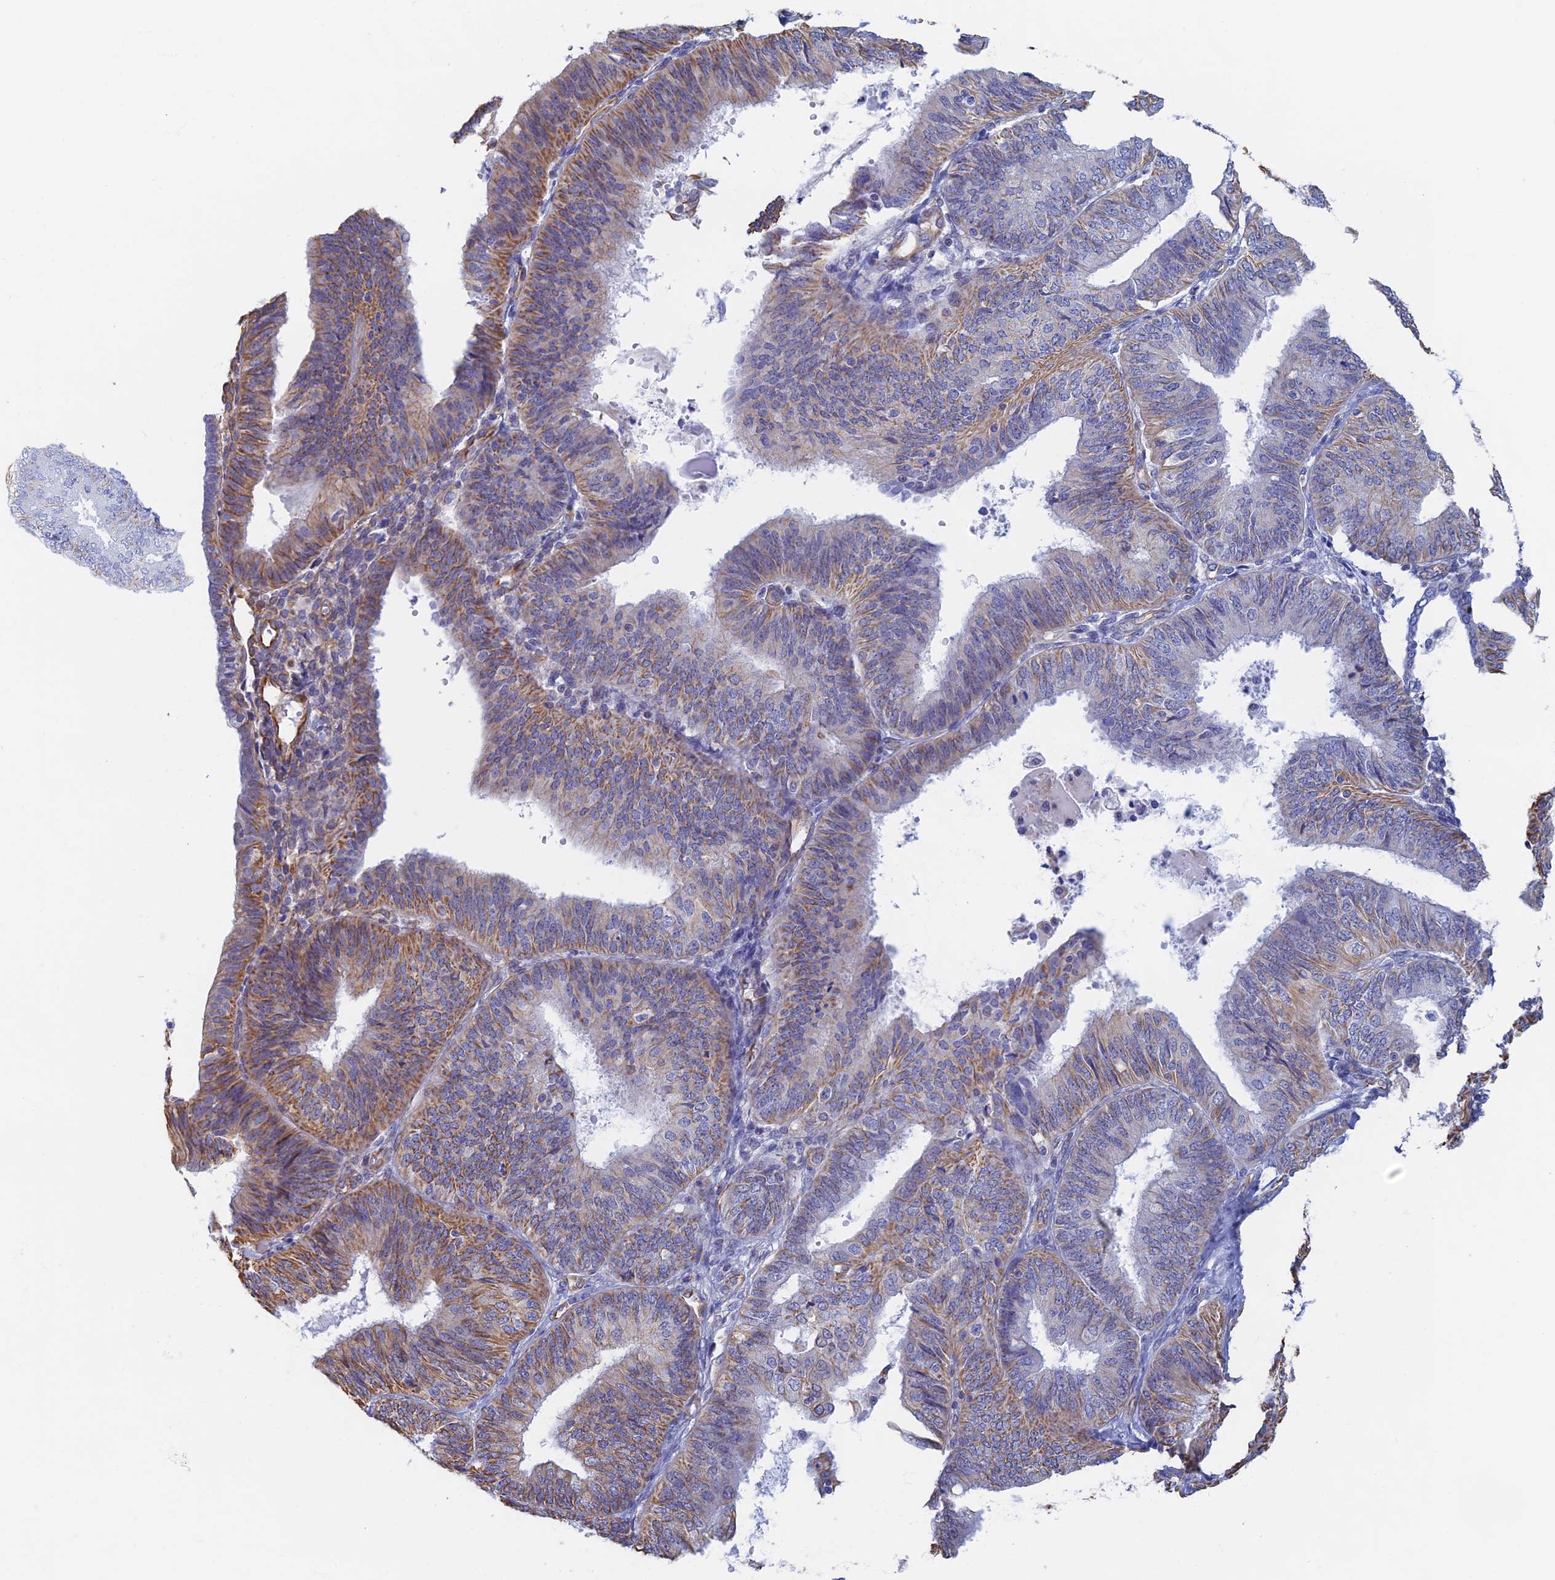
{"staining": {"intensity": "moderate", "quantity": "<25%", "location": "cytoplasmic/membranous"}, "tissue": "endometrial cancer", "cell_type": "Tumor cells", "image_type": "cancer", "snomed": [{"axis": "morphology", "description": "Adenocarcinoma, NOS"}, {"axis": "topography", "description": "Endometrium"}], "caption": "Human adenocarcinoma (endometrial) stained with a protein marker demonstrates moderate staining in tumor cells.", "gene": "RMC1", "patient": {"sex": "female", "age": 58}}